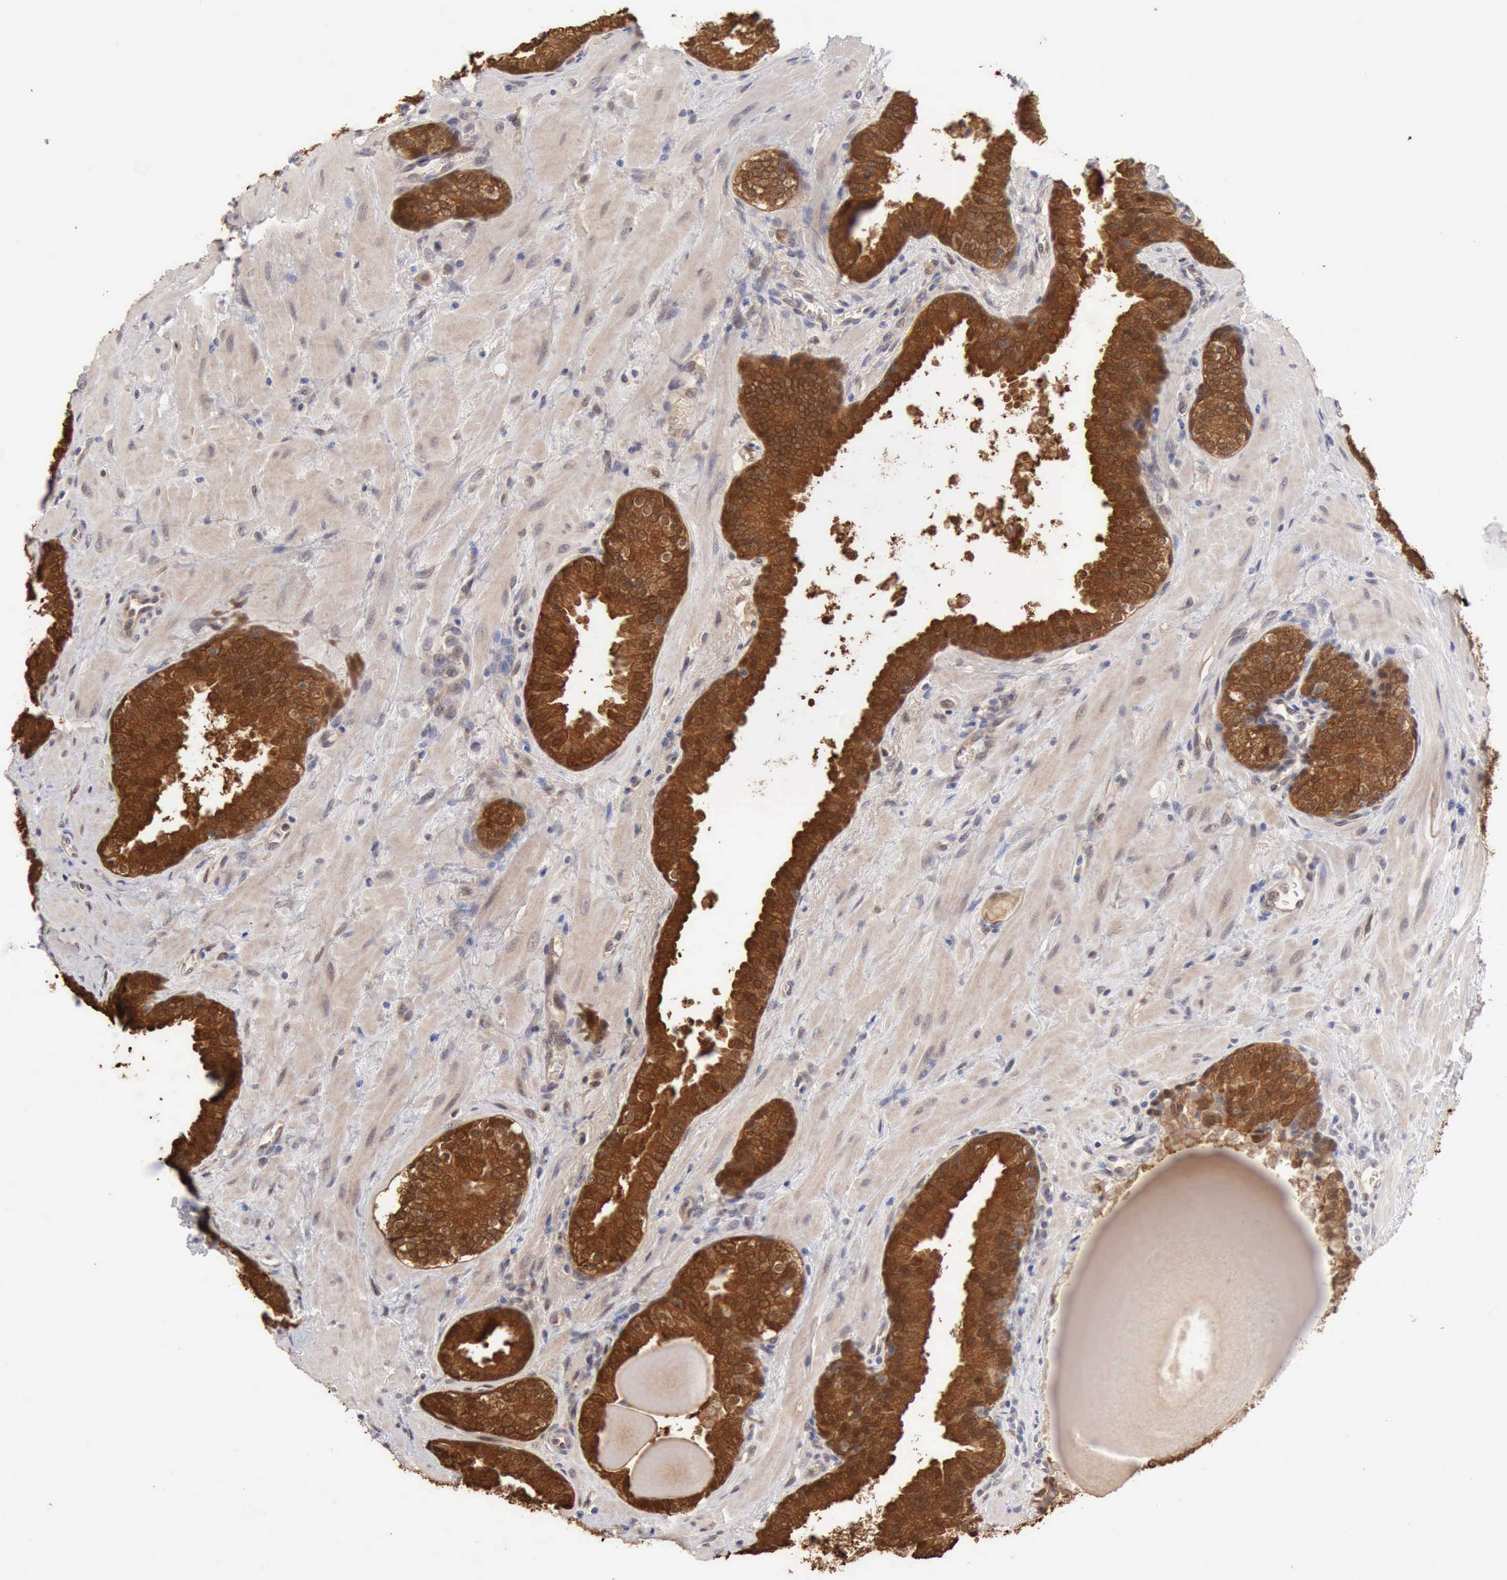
{"staining": {"intensity": "strong", "quantity": ">75%", "location": "cytoplasmic/membranous,nuclear"}, "tissue": "prostate", "cell_type": "Glandular cells", "image_type": "normal", "snomed": [{"axis": "morphology", "description": "Normal tissue, NOS"}, {"axis": "topography", "description": "Prostate"}], "caption": "The micrograph demonstrates a brown stain indicating the presence of a protein in the cytoplasmic/membranous,nuclear of glandular cells in prostate.", "gene": "PTGR2", "patient": {"sex": "male", "age": 51}}